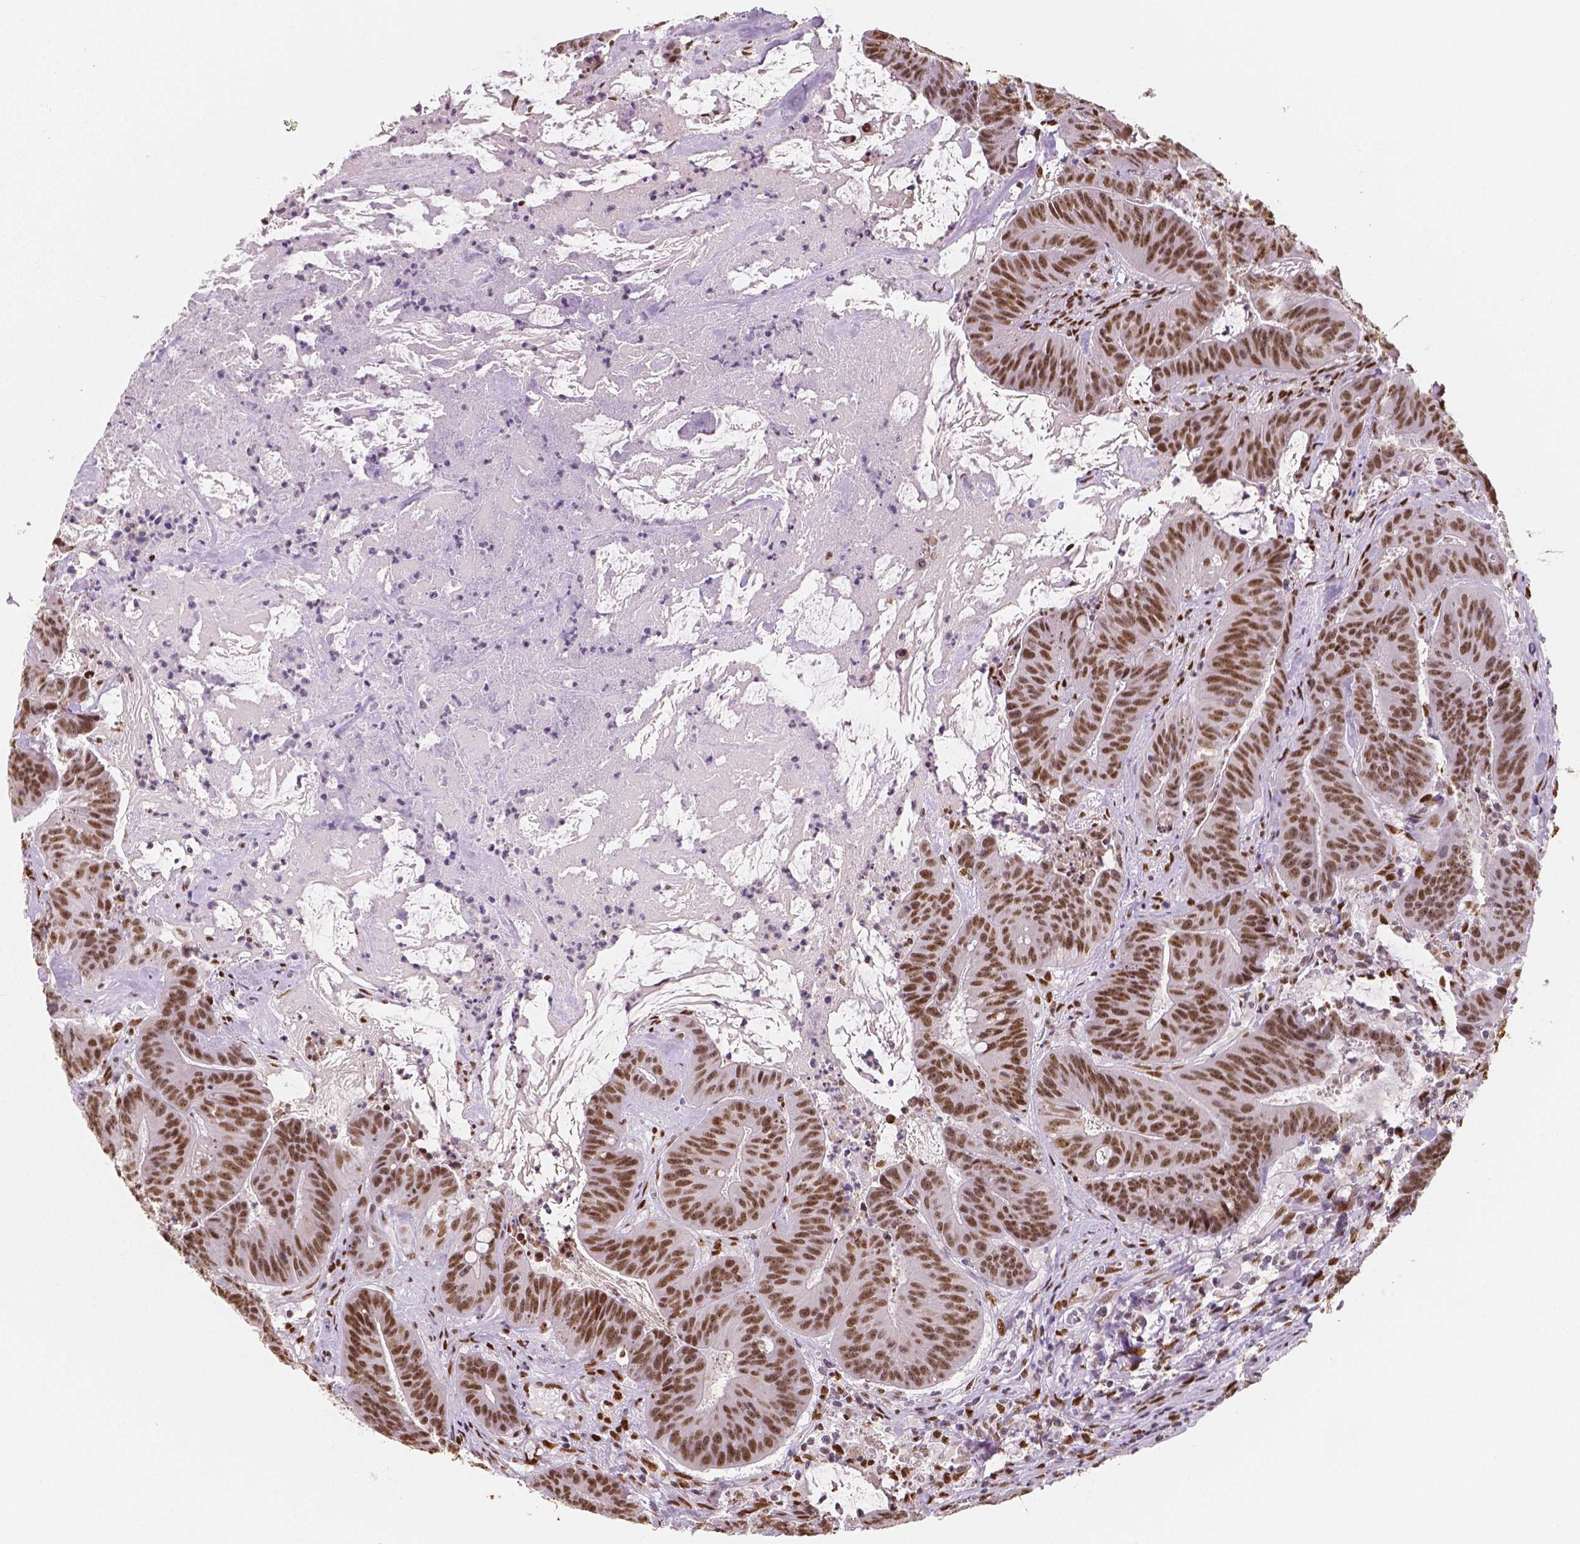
{"staining": {"intensity": "moderate", "quantity": ">75%", "location": "nuclear"}, "tissue": "colorectal cancer", "cell_type": "Tumor cells", "image_type": "cancer", "snomed": [{"axis": "morphology", "description": "Adenocarcinoma, NOS"}, {"axis": "topography", "description": "Colon"}], "caption": "Approximately >75% of tumor cells in human colorectal cancer (adenocarcinoma) demonstrate moderate nuclear protein staining as visualized by brown immunohistochemical staining.", "gene": "NUCKS1", "patient": {"sex": "male", "age": 33}}